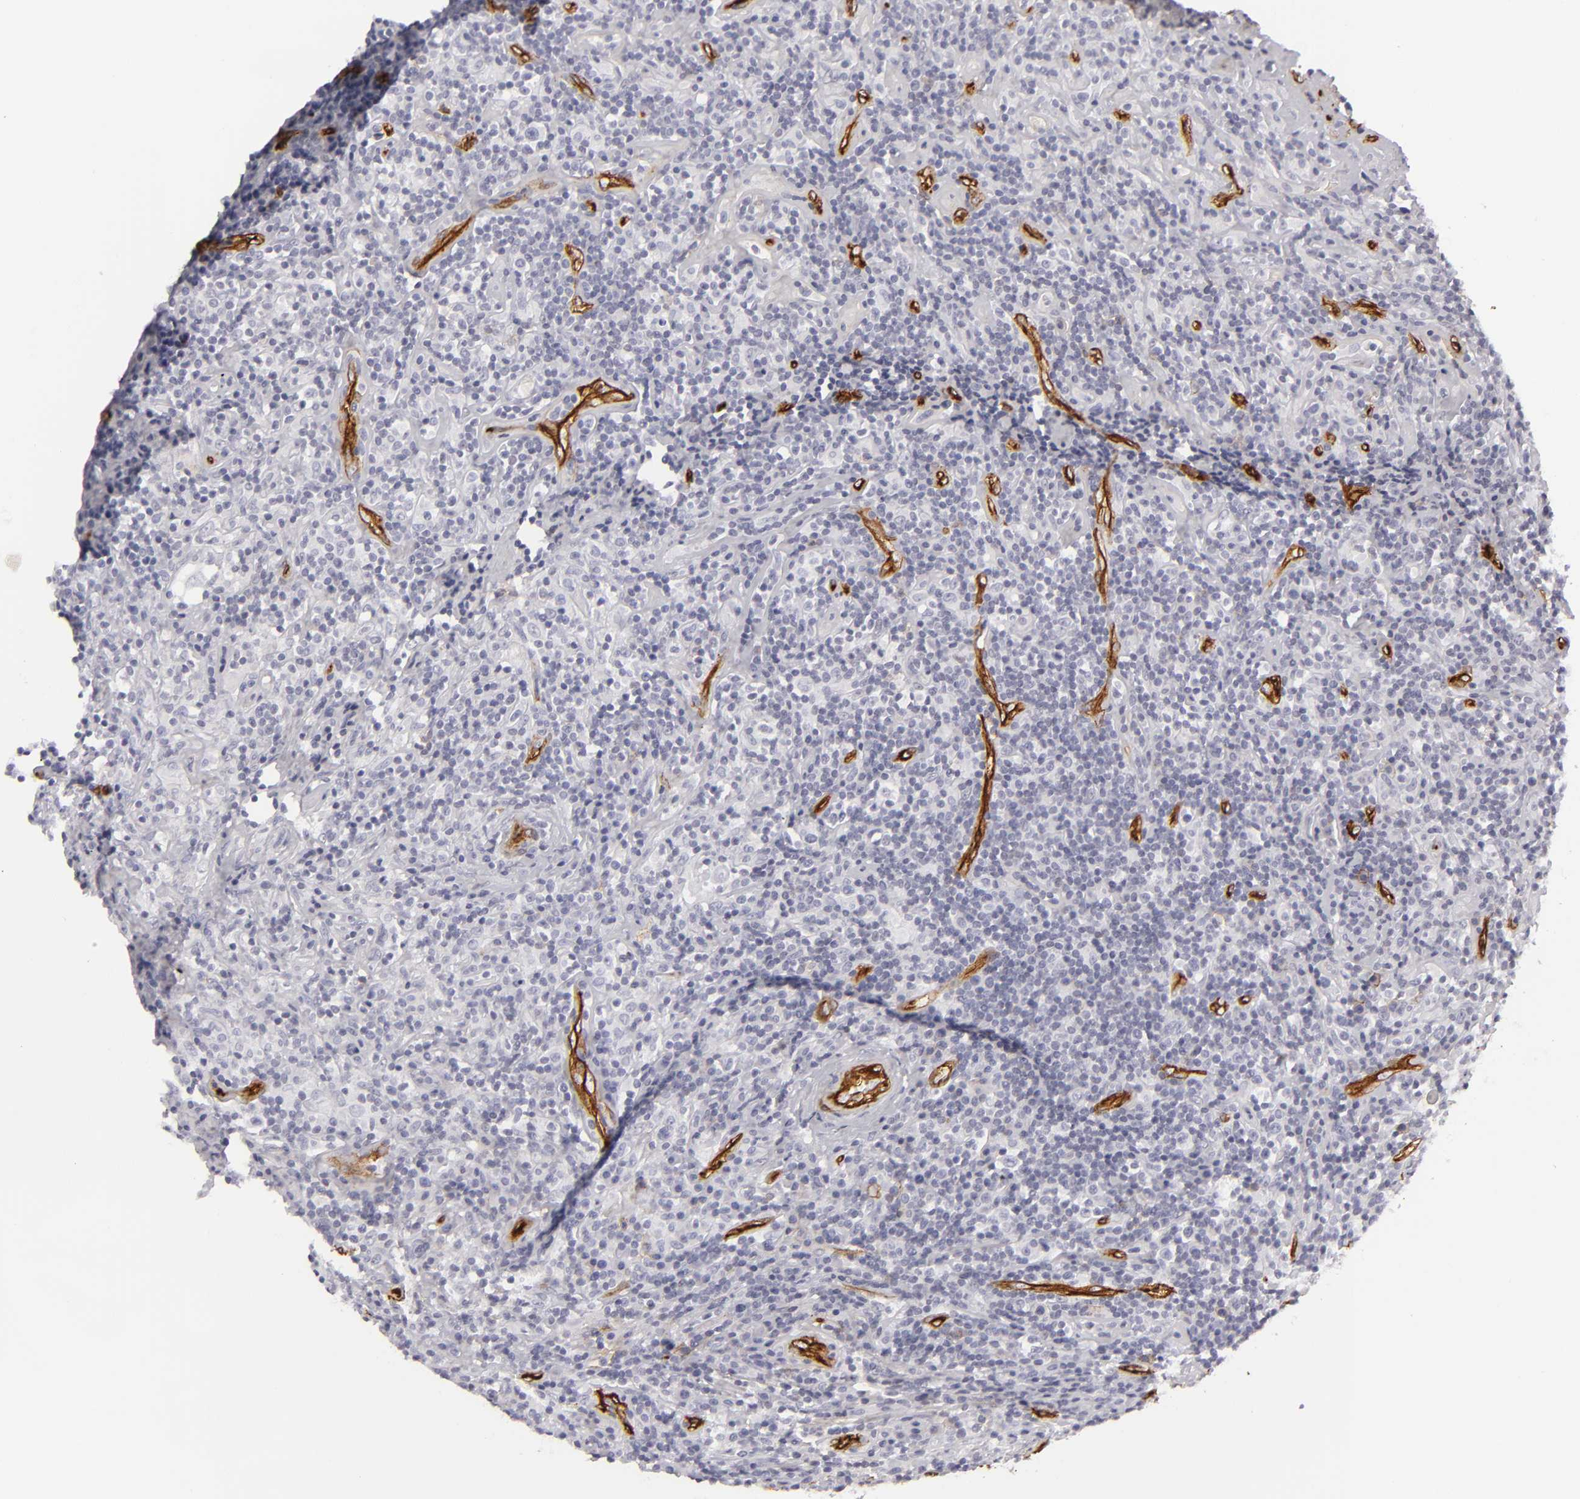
{"staining": {"intensity": "negative", "quantity": "none", "location": "none"}, "tissue": "lymphoma", "cell_type": "Tumor cells", "image_type": "cancer", "snomed": [{"axis": "morphology", "description": "Hodgkin's disease, NOS"}, {"axis": "topography", "description": "Lymph node"}], "caption": "This is a histopathology image of immunohistochemistry staining of Hodgkin's disease, which shows no staining in tumor cells.", "gene": "MCAM", "patient": {"sex": "male", "age": 46}}